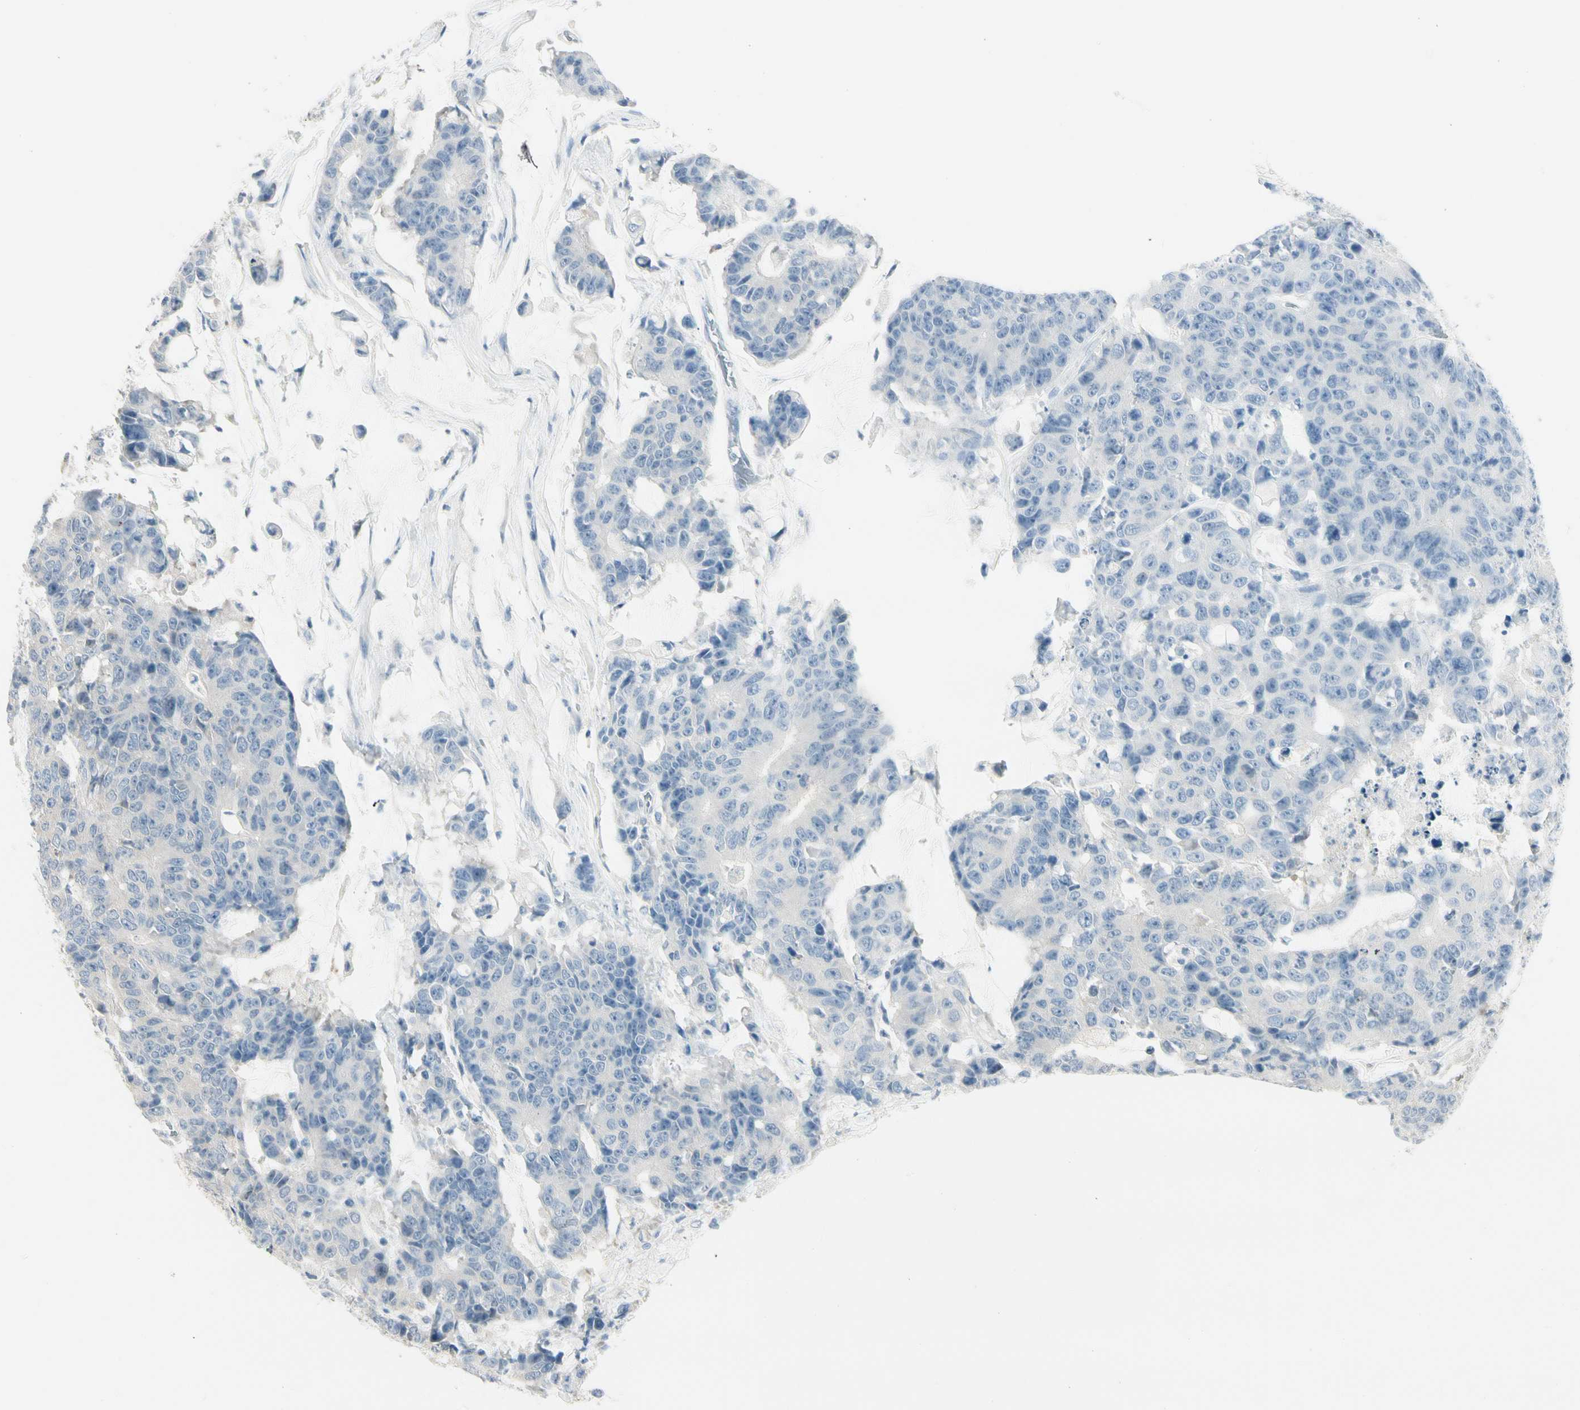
{"staining": {"intensity": "weak", "quantity": "<25%", "location": "cytoplasmic/membranous"}, "tissue": "colorectal cancer", "cell_type": "Tumor cells", "image_type": "cancer", "snomed": [{"axis": "morphology", "description": "Adenocarcinoma, NOS"}, {"axis": "topography", "description": "Colon"}], "caption": "High power microscopy histopathology image of an IHC image of colorectal cancer, revealing no significant staining in tumor cells.", "gene": "EVC", "patient": {"sex": "female", "age": 86}}